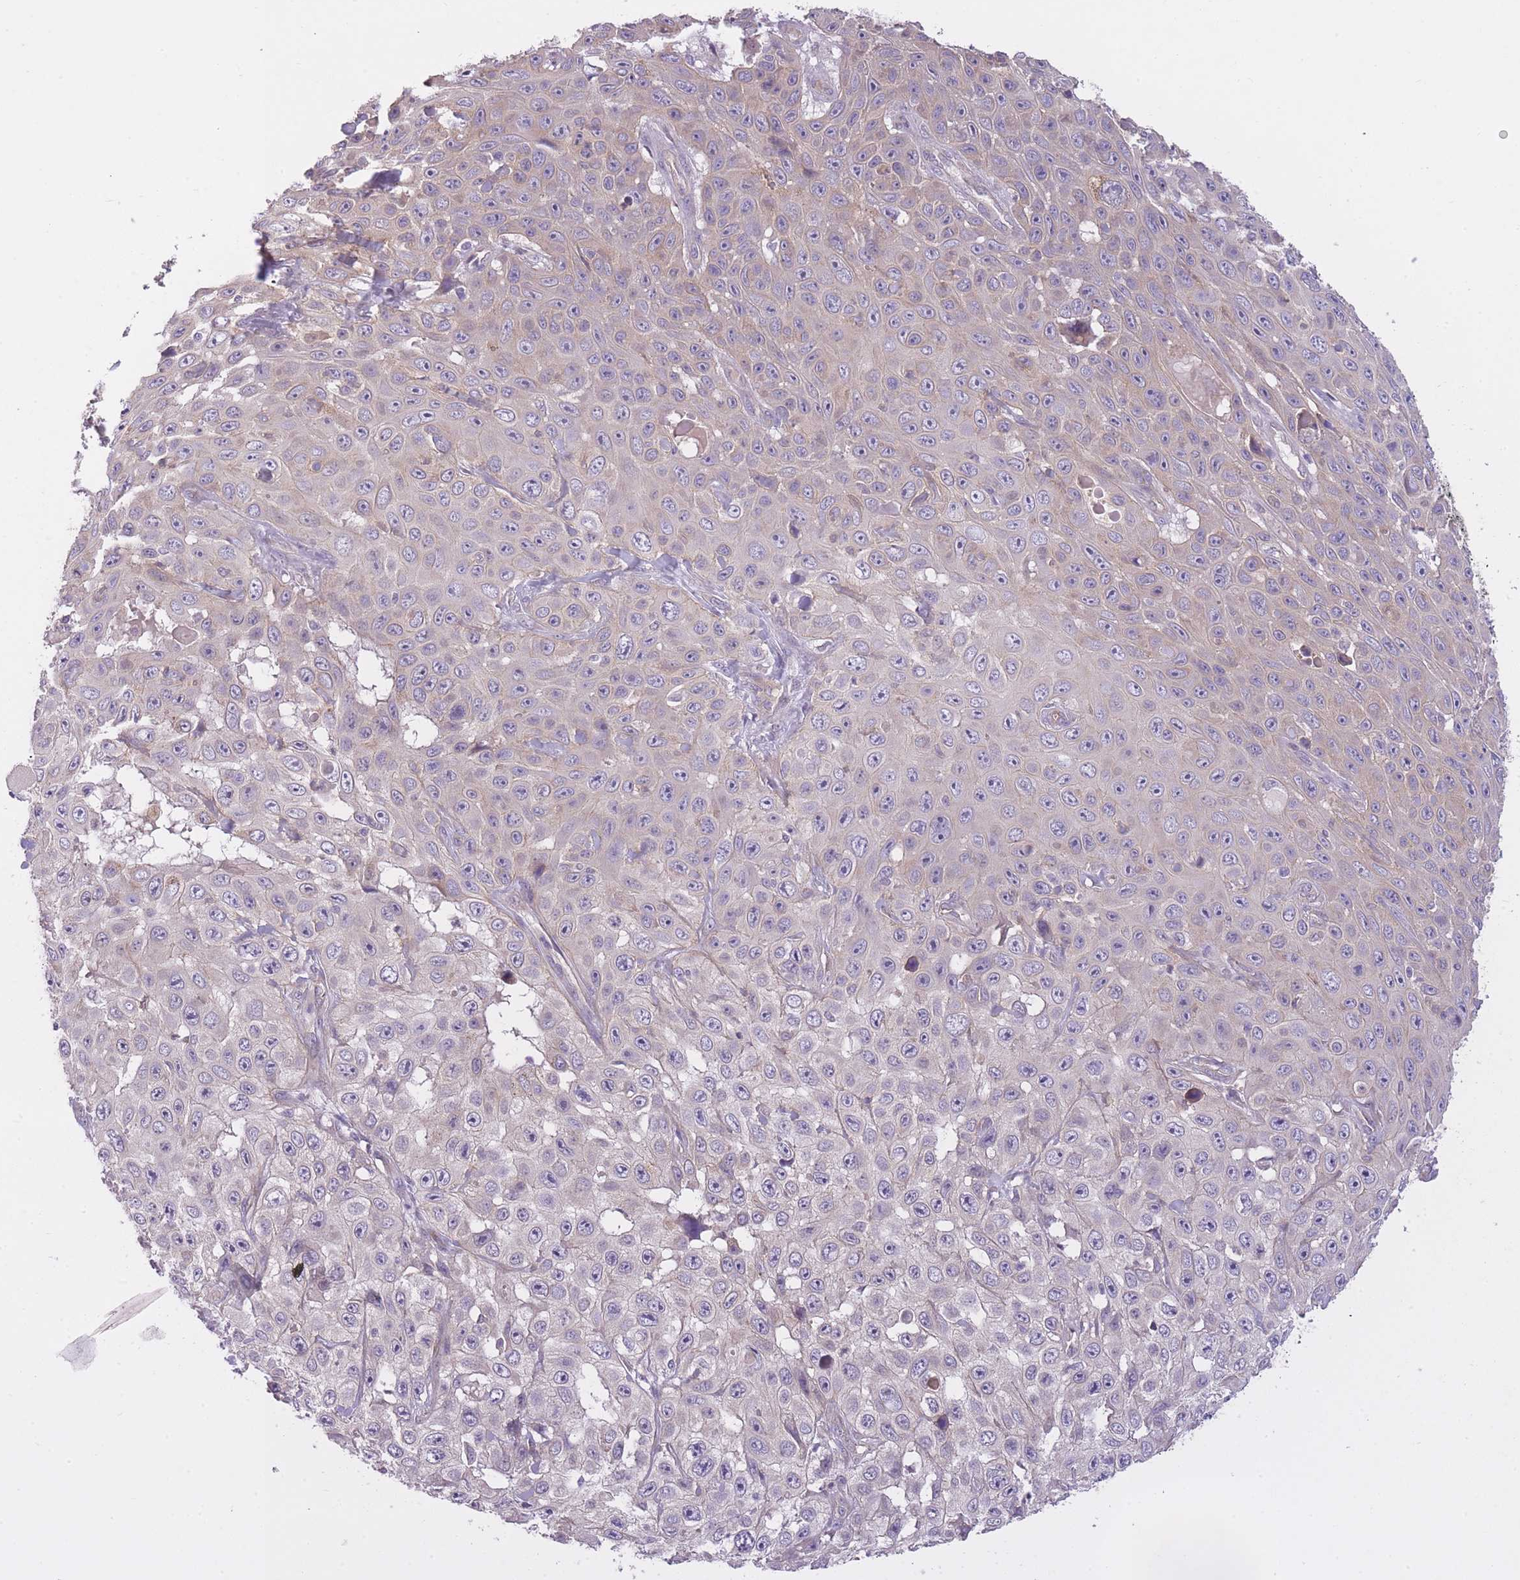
{"staining": {"intensity": "weak", "quantity": "<25%", "location": "cytoplasmic/membranous"}, "tissue": "skin cancer", "cell_type": "Tumor cells", "image_type": "cancer", "snomed": [{"axis": "morphology", "description": "Squamous cell carcinoma, NOS"}, {"axis": "topography", "description": "Skin"}], "caption": "DAB immunohistochemical staining of skin squamous cell carcinoma demonstrates no significant positivity in tumor cells.", "gene": "REV1", "patient": {"sex": "male", "age": 82}}